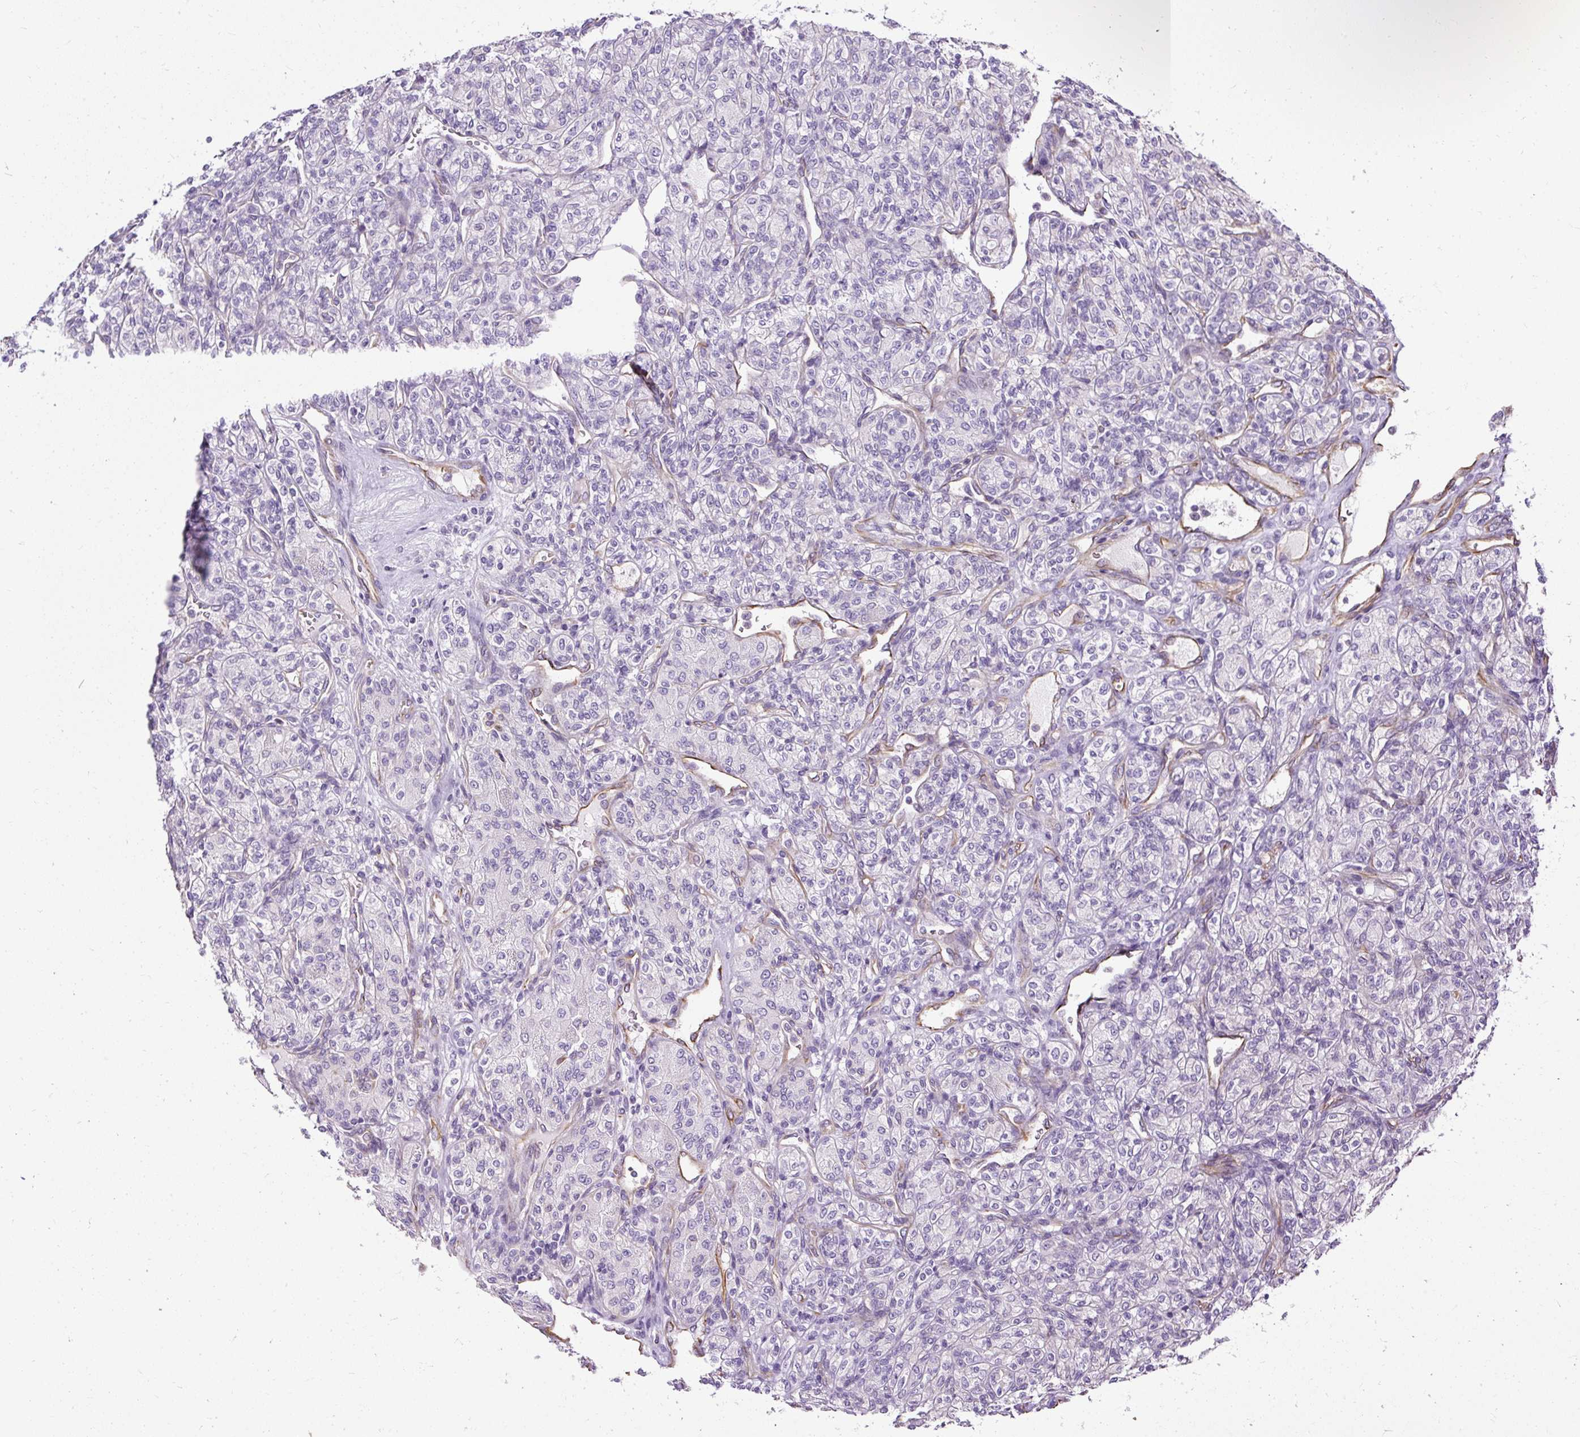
{"staining": {"intensity": "negative", "quantity": "none", "location": "none"}, "tissue": "renal cancer", "cell_type": "Tumor cells", "image_type": "cancer", "snomed": [{"axis": "morphology", "description": "Adenocarcinoma, NOS"}, {"axis": "topography", "description": "Kidney"}], "caption": "Immunohistochemical staining of human adenocarcinoma (renal) demonstrates no significant expression in tumor cells. Nuclei are stained in blue.", "gene": "PLS1", "patient": {"sex": "male", "age": 77}}